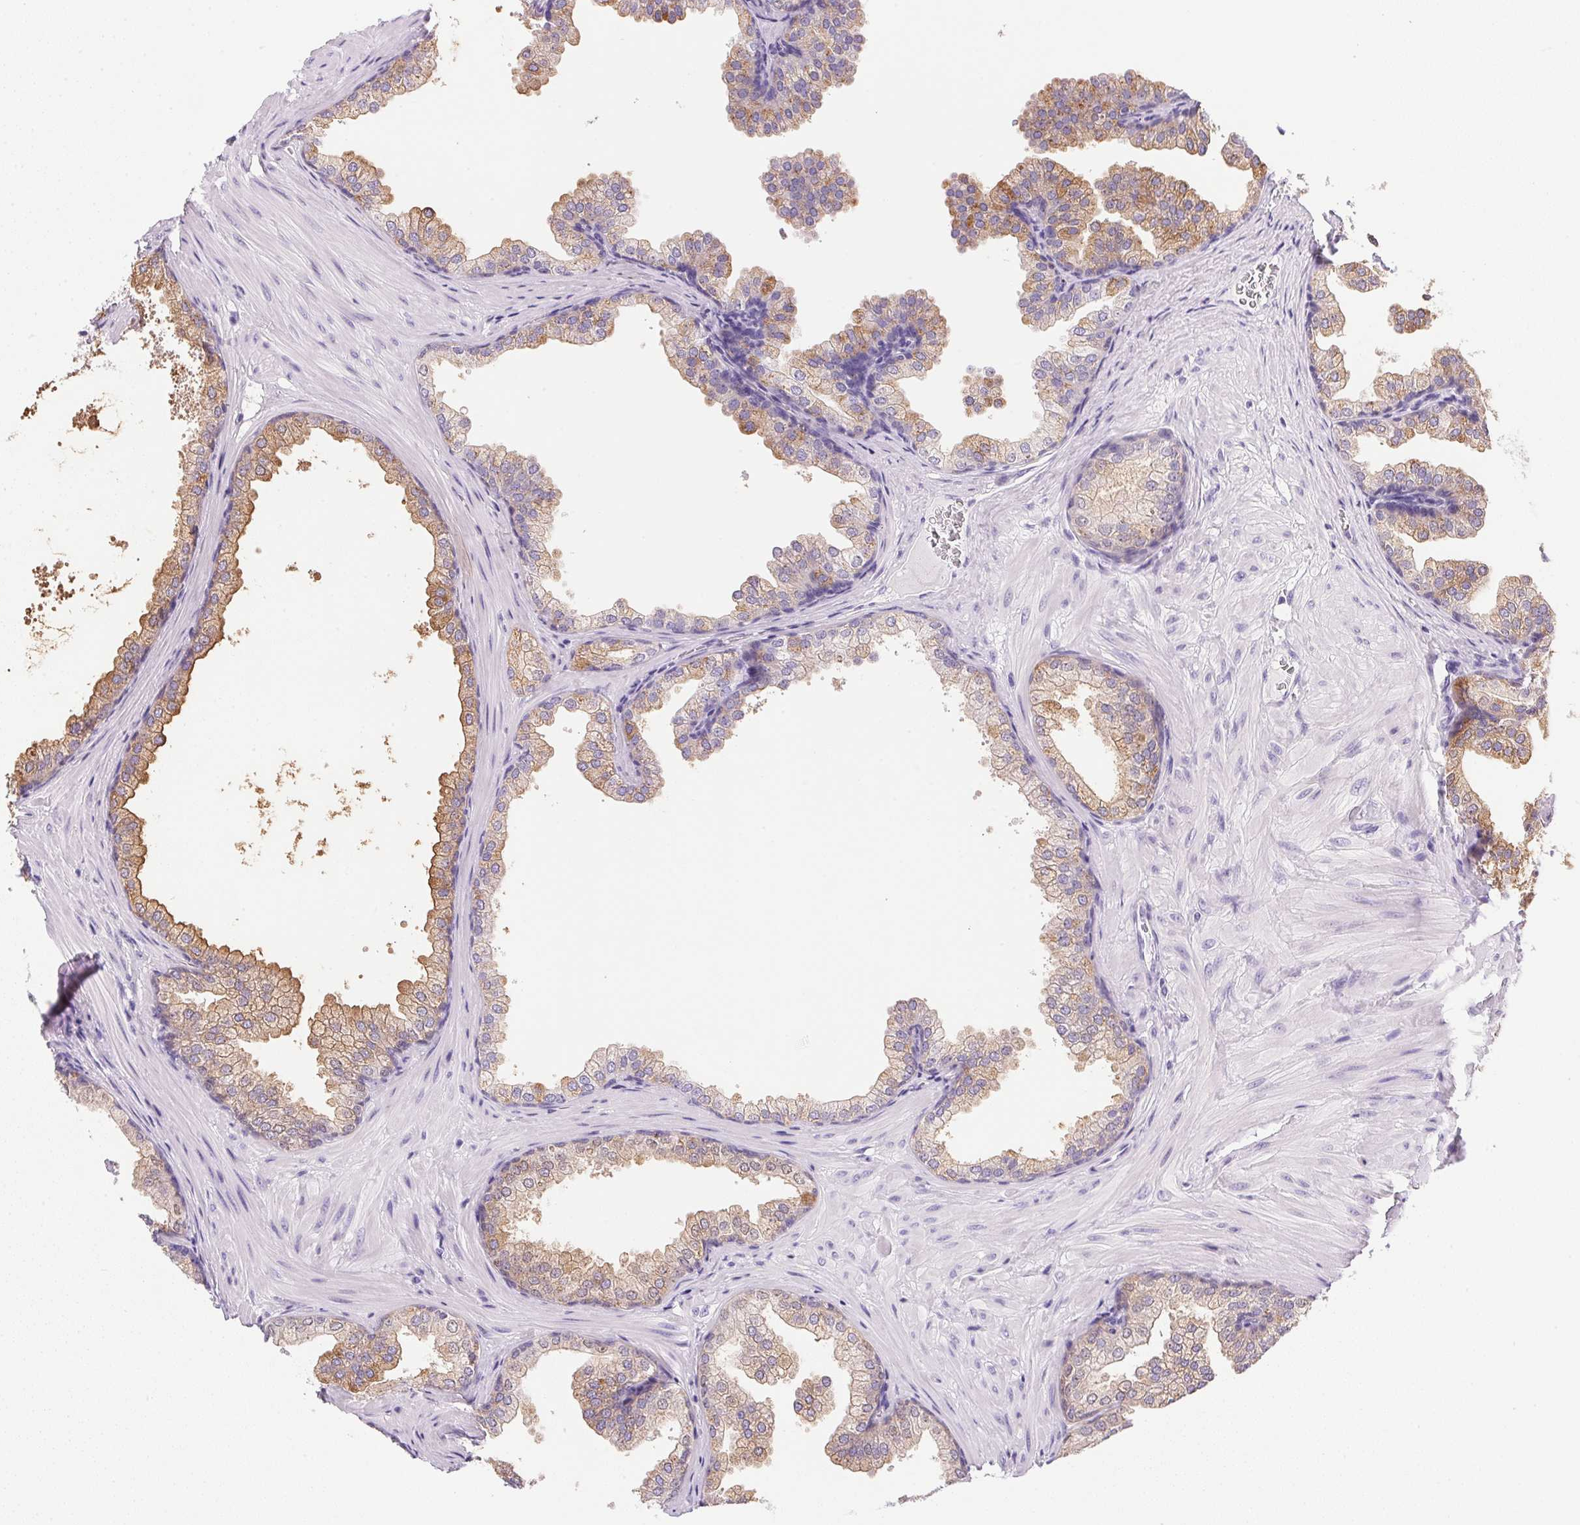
{"staining": {"intensity": "weak", "quantity": "25%-75%", "location": "cytoplasmic/membranous"}, "tissue": "prostate", "cell_type": "Glandular cells", "image_type": "normal", "snomed": [{"axis": "morphology", "description": "Normal tissue, NOS"}, {"axis": "topography", "description": "Prostate"}], "caption": "Immunohistochemistry (IHC) of benign human prostate reveals low levels of weak cytoplasmic/membranous staining in about 25%-75% of glandular cells. The staining was performed using DAB (3,3'-diaminobenzidine) to visualize the protein expression in brown, while the nuclei were stained in blue with hematoxylin (Magnification: 20x).", "gene": "ATP6V0A4", "patient": {"sex": "male", "age": 37}}